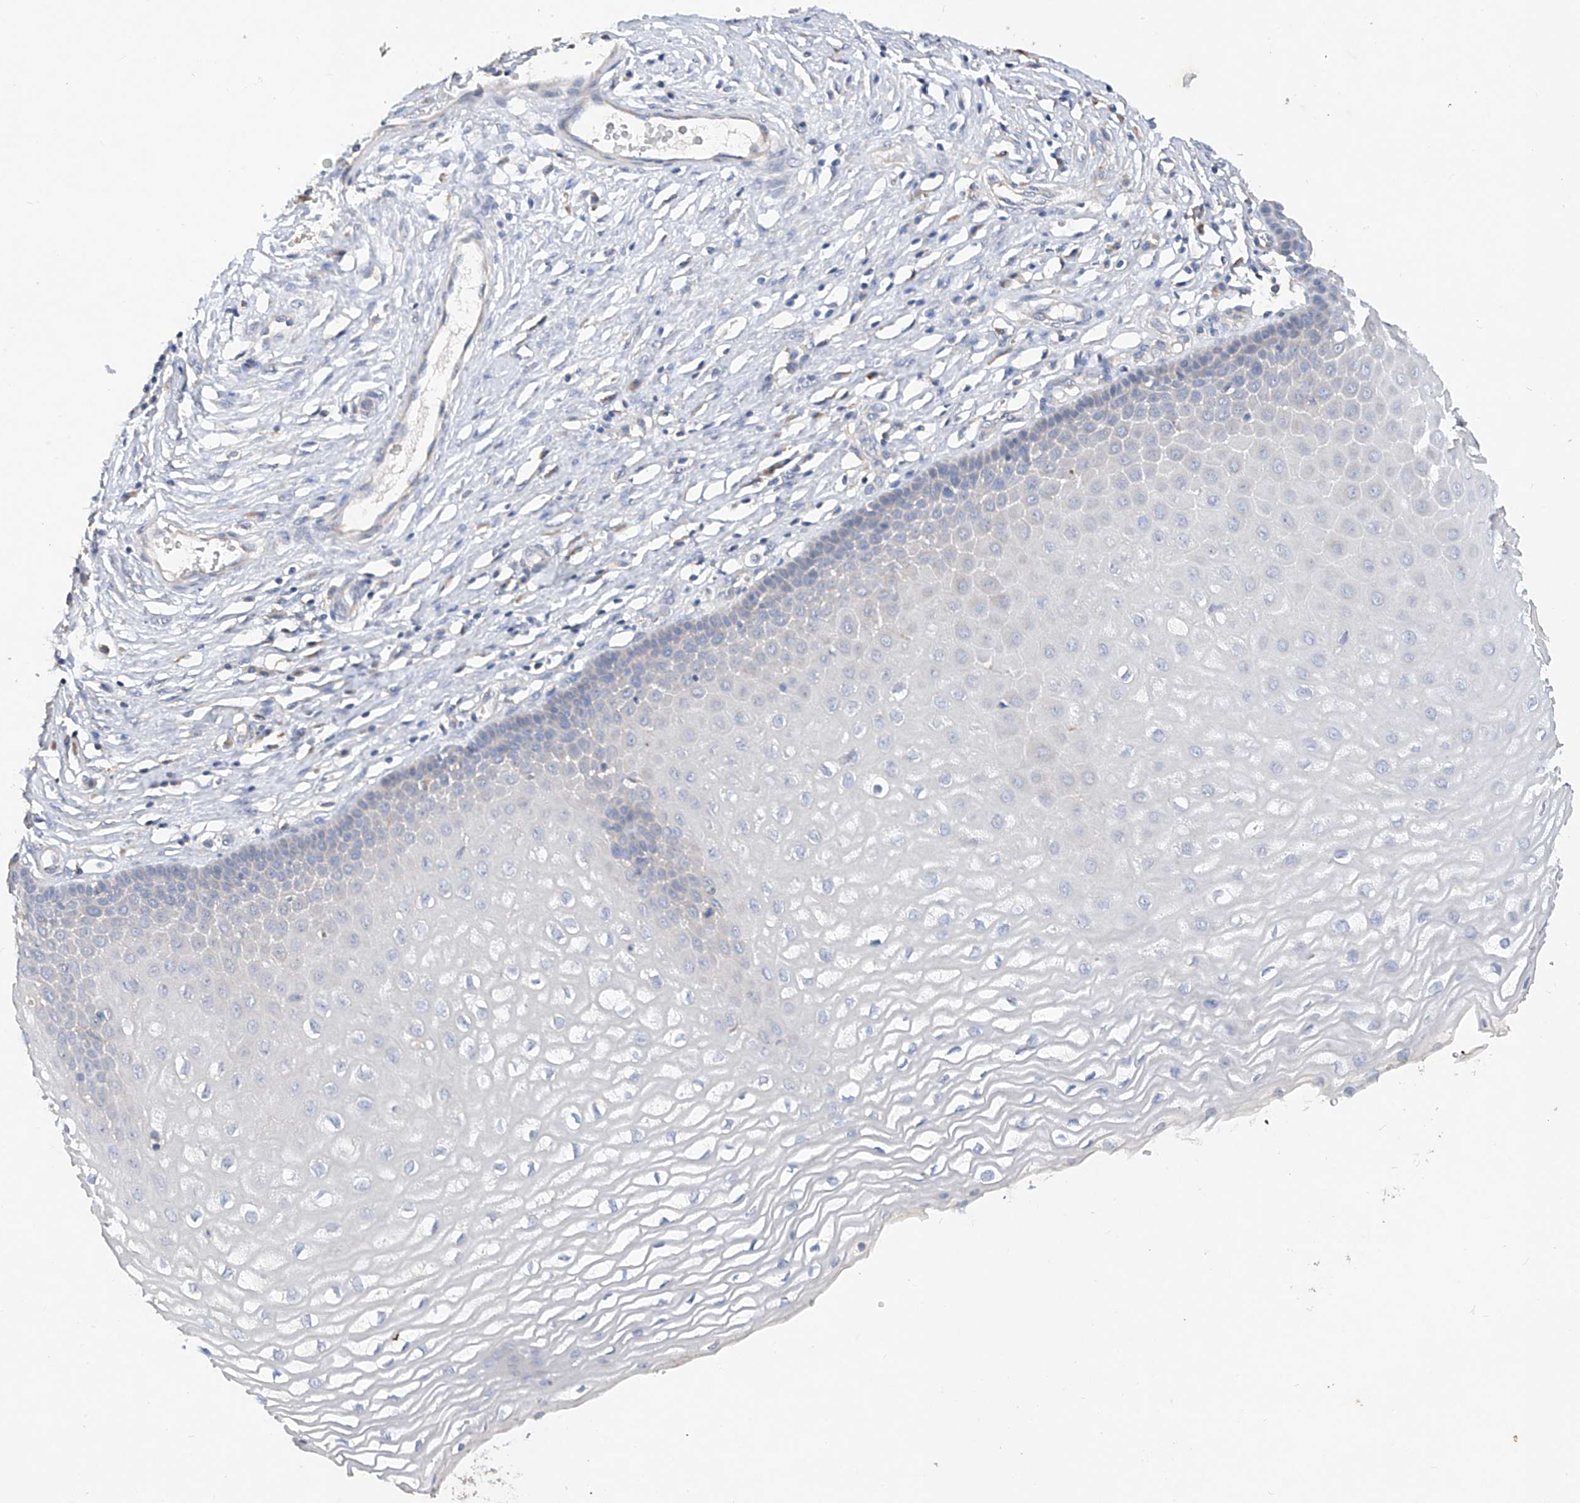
{"staining": {"intensity": "negative", "quantity": "none", "location": "none"}, "tissue": "cervix", "cell_type": "Glandular cells", "image_type": "normal", "snomed": [{"axis": "morphology", "description": "Normal tissue, NOS"}, {"axis": "topography", "description": "Cervix"}], "caption": "The image displays no significant expression in glandular cells of cervix.", "gene": "AMD1", "patient": {"sex": "female", "age": 55}}